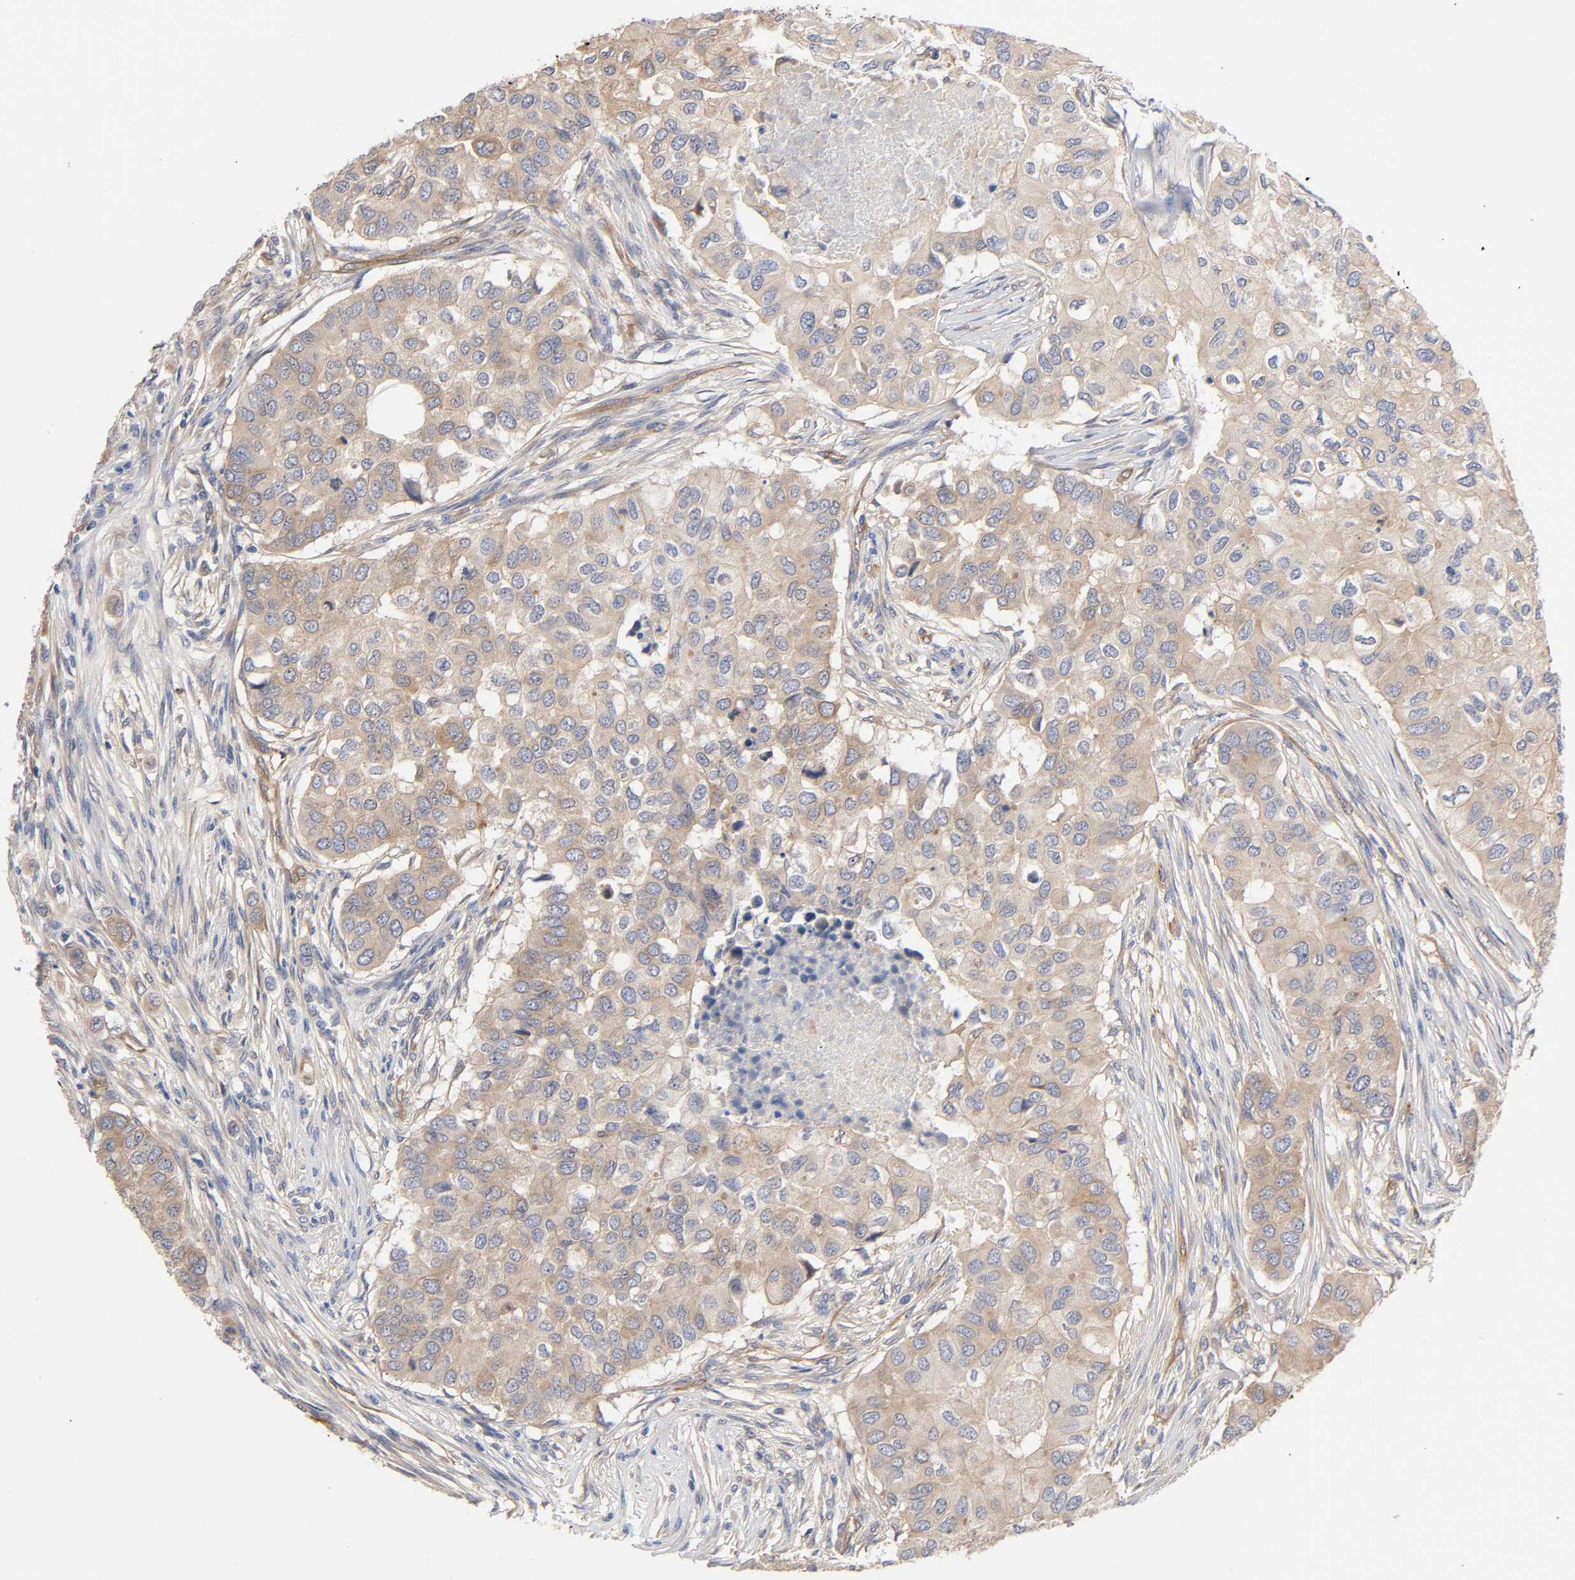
{"staining": {"intensity": "weak", "quantity": ">75%", "location": "cytoplasmic/membranous"}, "tissue": "breast cancer", "cell_type": "Tumor cells", "image_type": "cancer", "snomed": [{"axis": "morphology", "description": "Normal tissue, NOS"}, {"axis": "morphology", "description": "Duct carcinoma"}, {"axis": "topography", "description": "Breast"}], "caption": "DAB (3,3'-diaminobenzidine) immunohistochemical staining of human infiltrating ductal carcinoma (breast) reveals weak cytoplasmic/membranous protein positivity in about >75% of tumor cells.", "gene": "RAB13", "patient": {"sex": "female", "age": 49}}